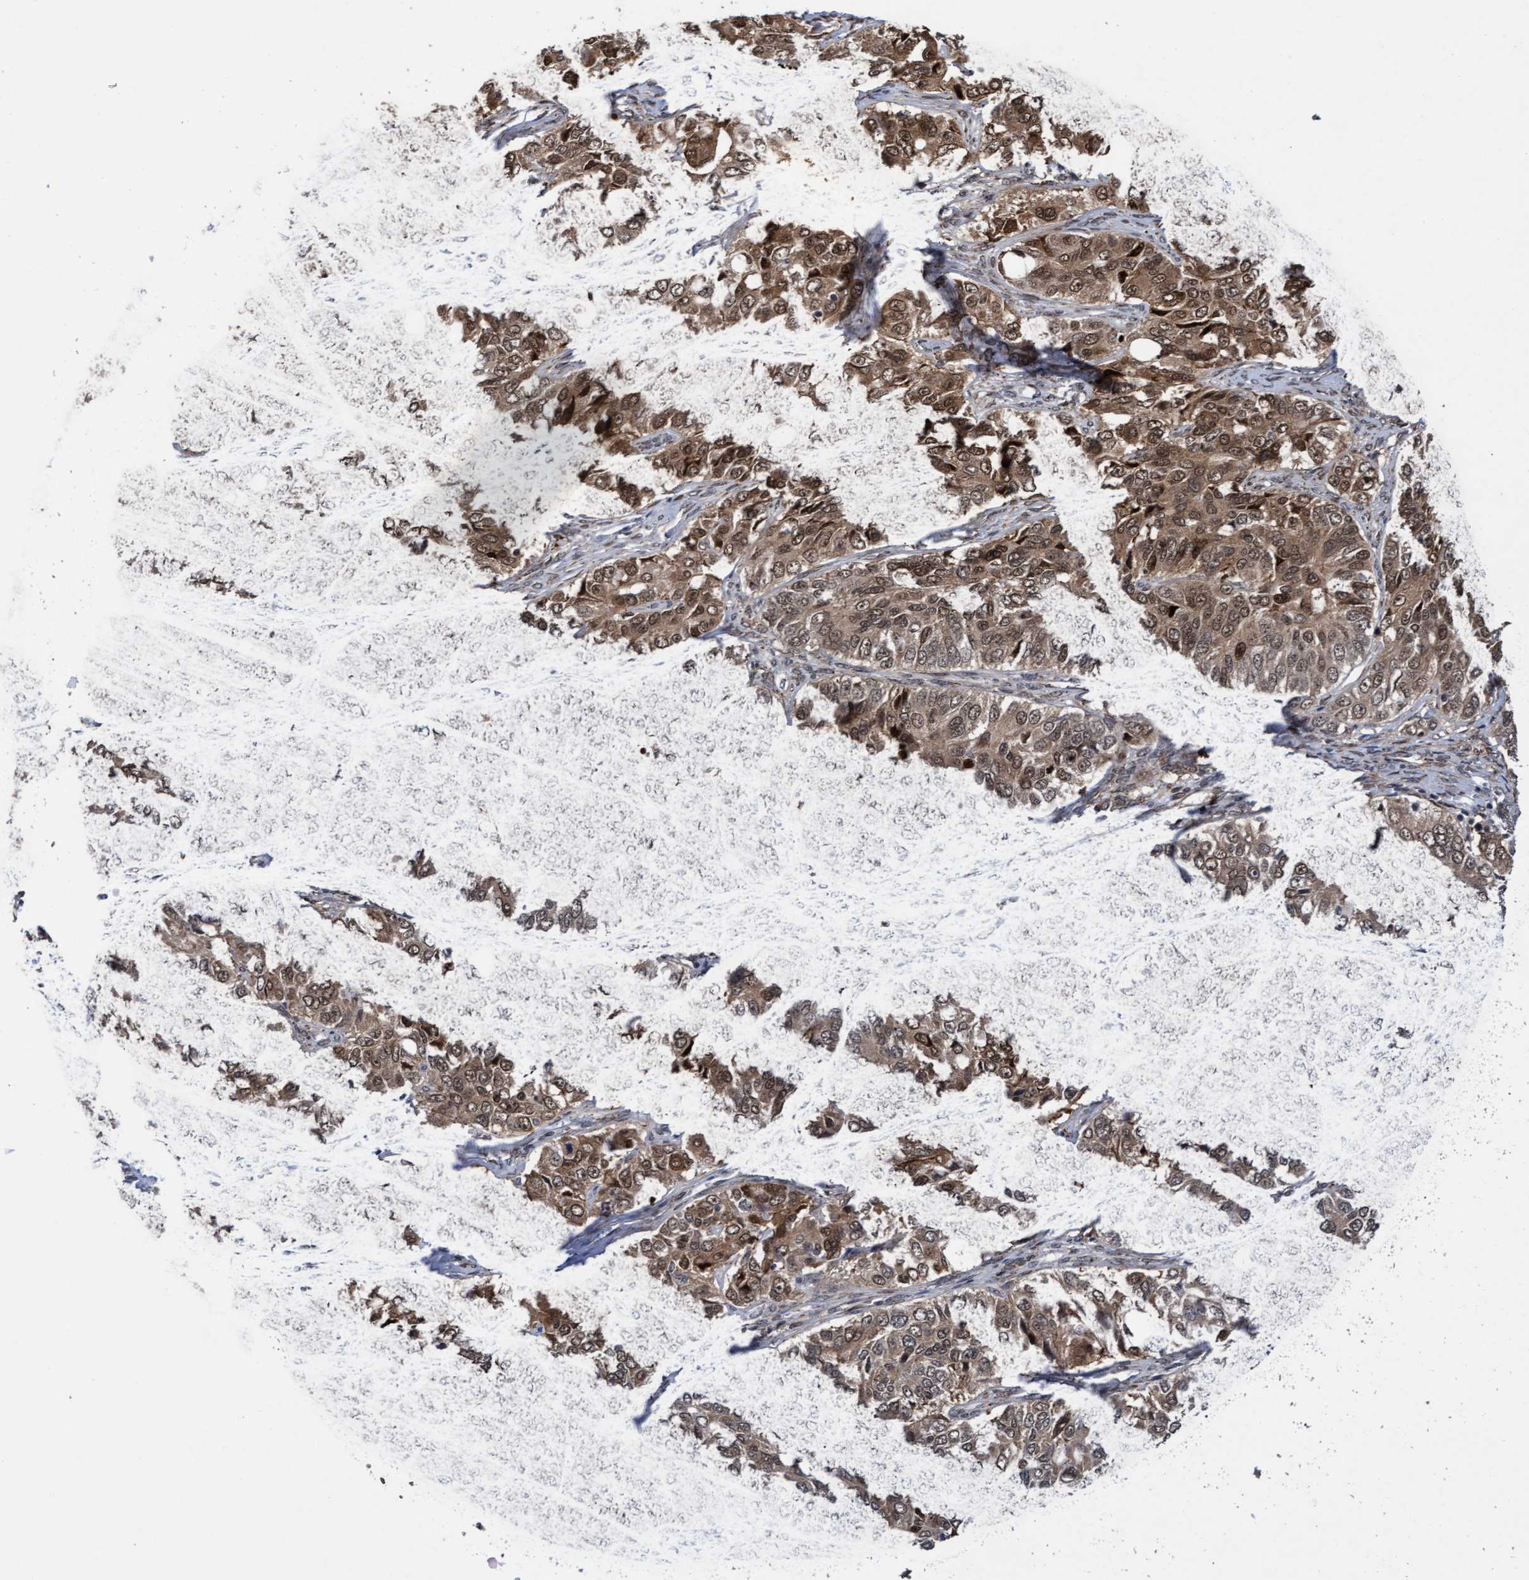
{"staining": {"intensity": "moderate", "quantity": ">75%", "location": "cytoplasmic/membranous,nuclear"}, "tissue": "ovarian cancer", "cell_type": "Tumor cells", "image_type": "cancer", "snomed": [{"axis": "morphology", "description": "Carcinoma, endometroid"}, {"axis": "topography", "description": "Ovary"}], "caption": "Ovarian cancer (endometroid carcinoma) stained with DAB (3,3'-diaminobenzidine) immunohistochemistry reveals medium levels of moderate cytoplasmic/membranous and nuclear expression in approximately >75% of tumor cells. The protein of interest is stained brown, and the nuclei are stained in blue (DAB (3,3'-diaminobenzidine) IHC with brightfield microscopy, high magnification).", "gene": "TANC2", "patient": {"sex": "female", "age": 51}}